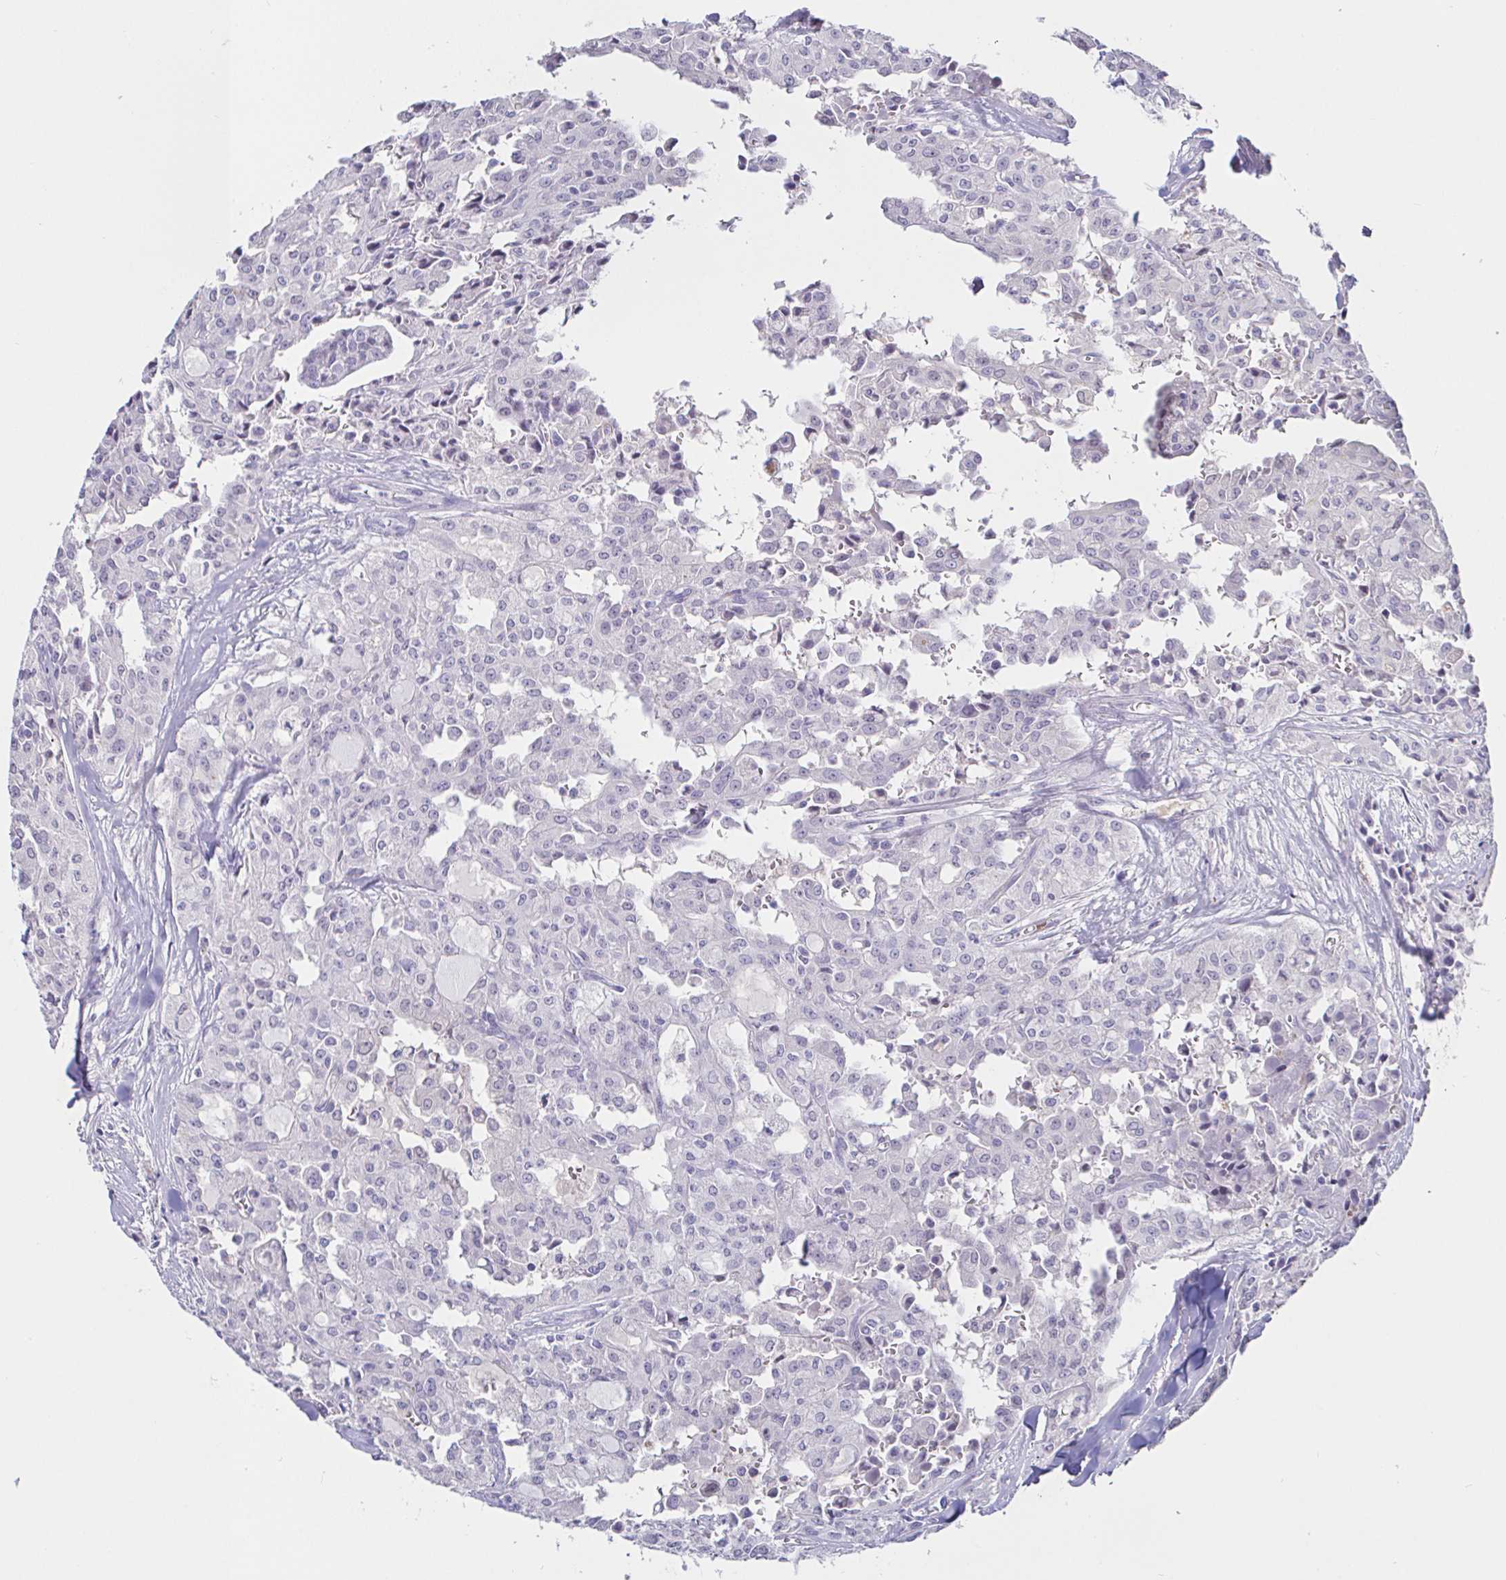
{"staining": {"intensity": "negative", "quantity": "none", "location": "none"}, "tissue": "head and neck cancer", "cell_type": "Tumor cells", "image_type": "cancer", "snomed": [{"axis": "morphology", "description": "Adenocarcinoma, NOS"}, {"axis": "topography", "description": "Head-Neck"}], "caption": "IHC of head and neck cancer (adenocarcinoma) shows no positivity in tumor cells.", "gene": "SAA4", "patient": {"sex": "male", "age": 64}}